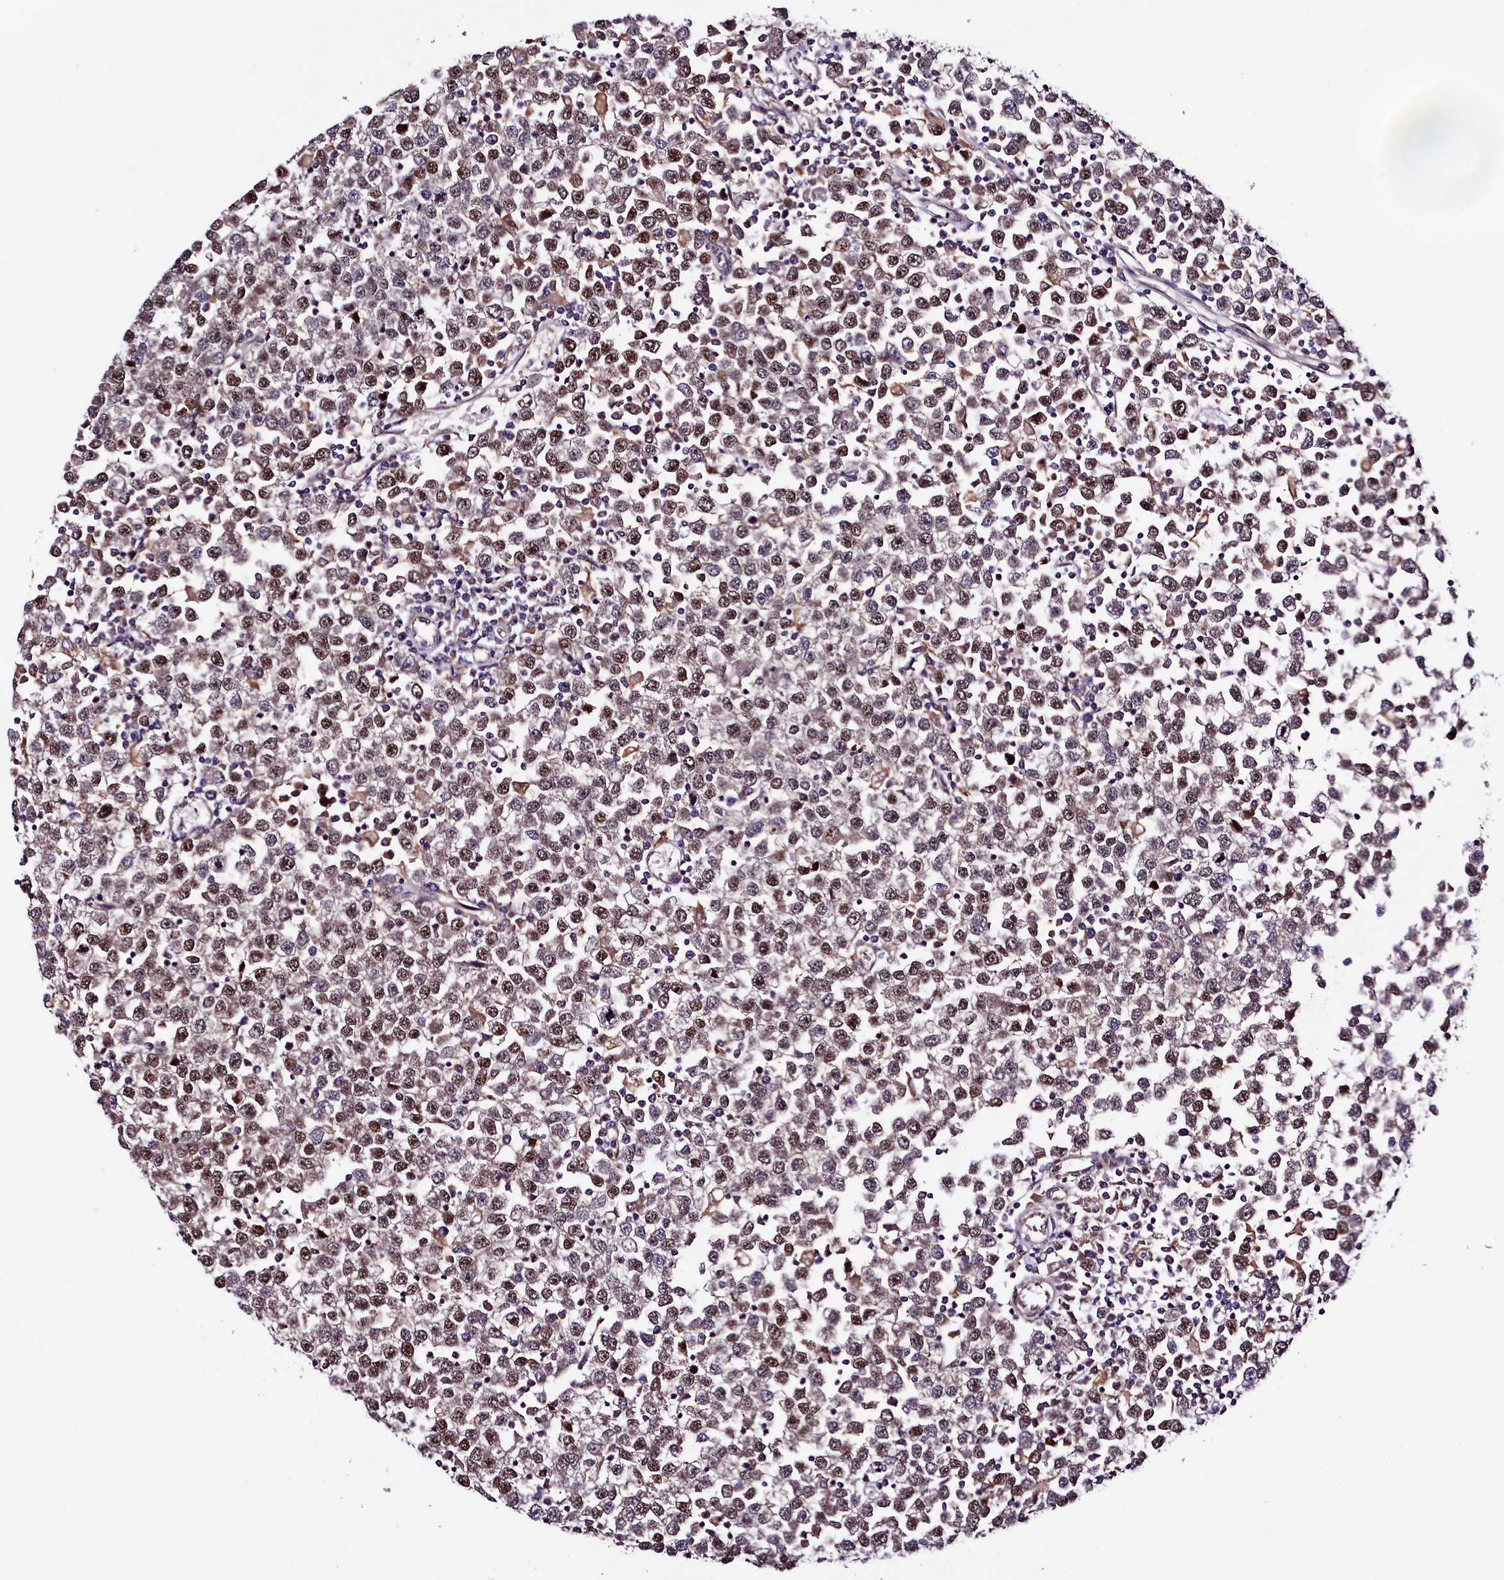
{"staining": {"intensity": "moderate", "quantity": ">75%", "location": "nuclear"}, "tissue": "testis cancer", "cell_type": "Tumor cells", "image_type": "cancer", "snomed": [{"axis": "morphology", "description": "Seminoma, NOS"}, {"axis": "topography", "description": "Testis"}], "caption": "IHC (DAB) staining of human seminoma (testis) demonstrates moderate nuclear protein expression in about >75% of tumor cells.", "gene": "VPS35", "patient": {"sex": "male", "age": 65}}